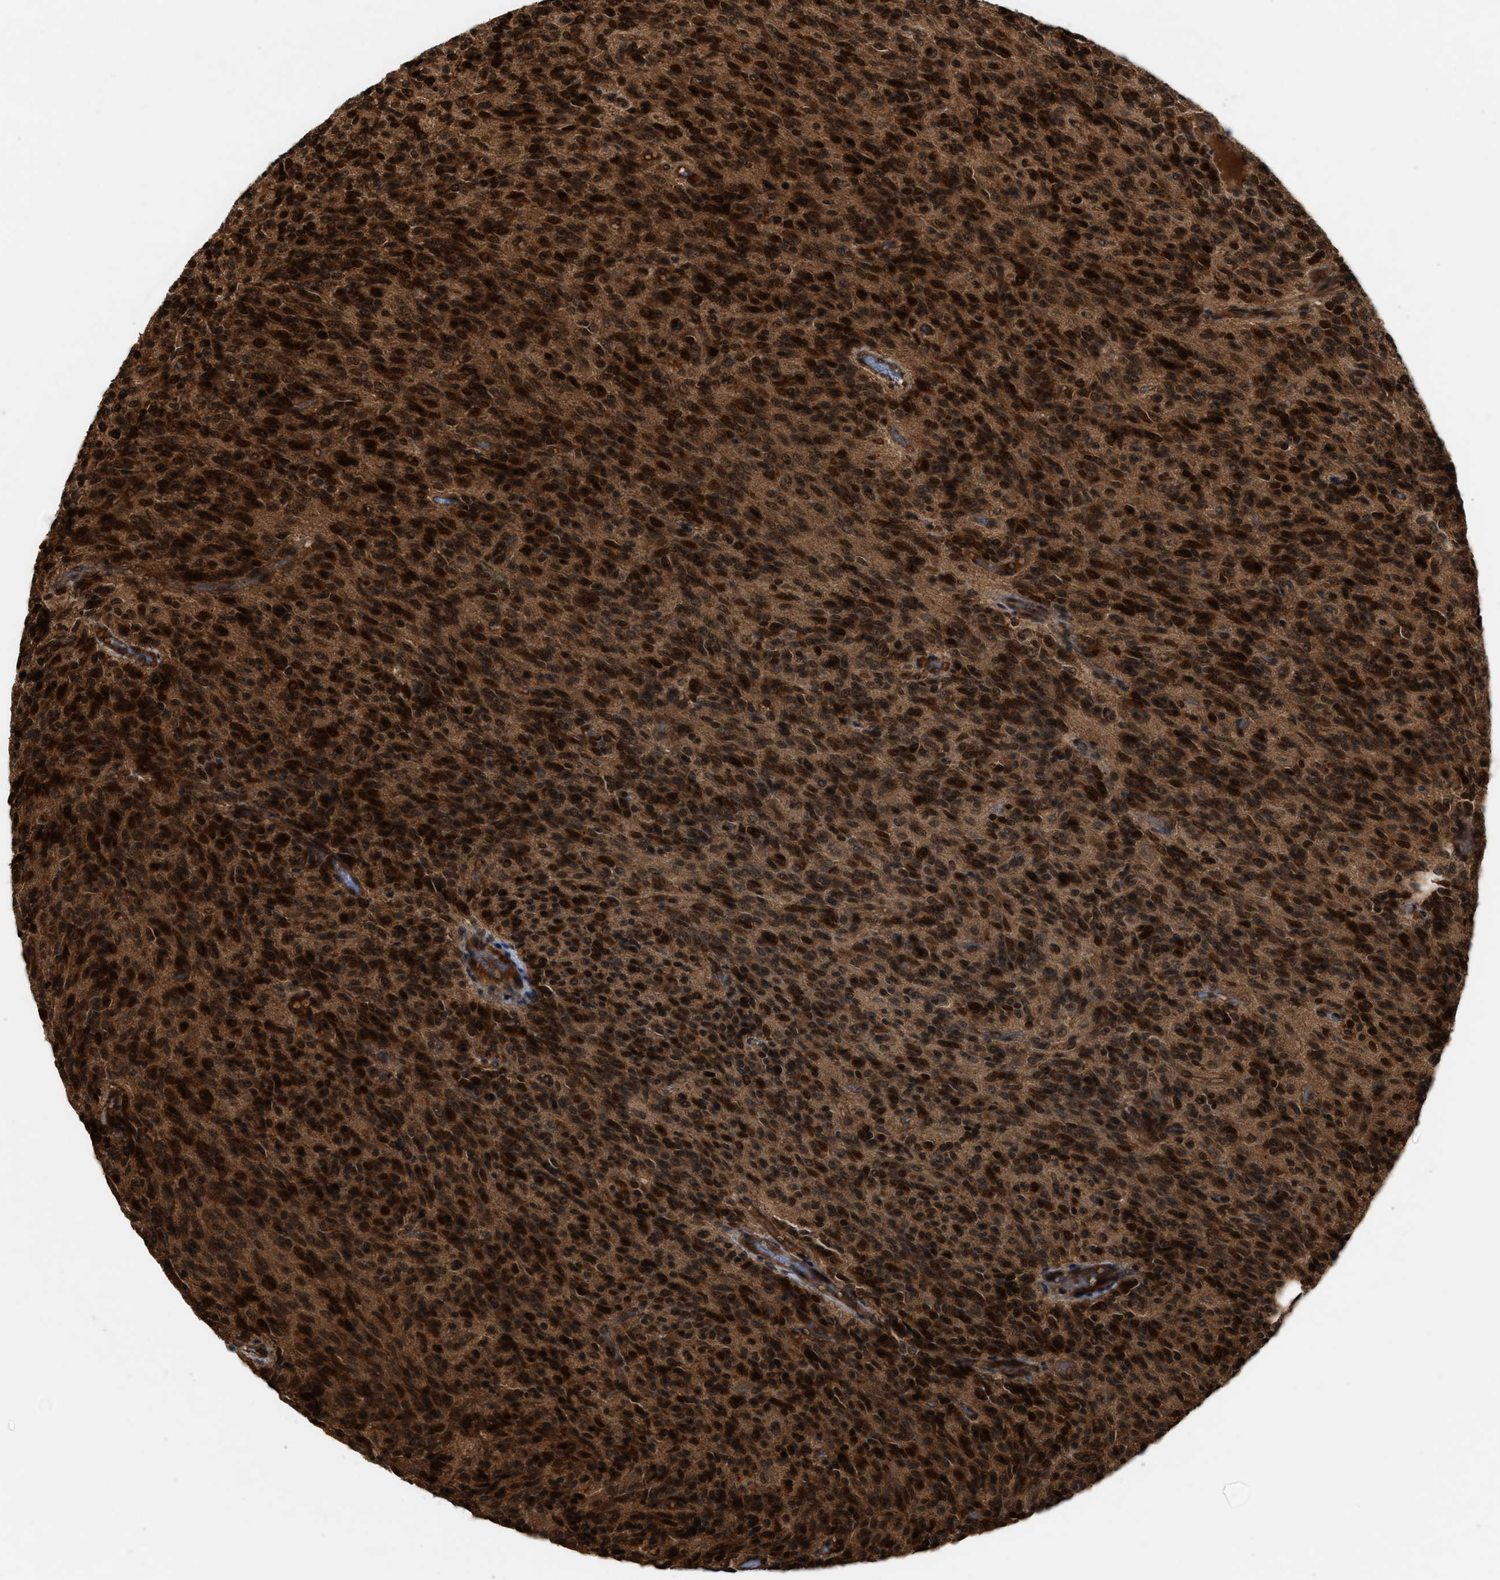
{"staining": {"intensity": "strong", "quantity": ">75%", "location": "cytoplasmic/membranous,nuclear"}, "tissue": "glioma", "cell_type": "Tumor cells", "image_type": "cancer", "snomed": [{"axis": "morphology", "description": "Glioma, malignant, High grade"}, {"axis": "topography", "description": "Brain"}], "caption": "DAB immunohistochemical staining of glioma exhibits strong cytoplasmic/membranous and nuclear protein staining in about >75% of tumor cells.", "gene": "RUSC2", "patient": {"sex": "male", "age": 34}}